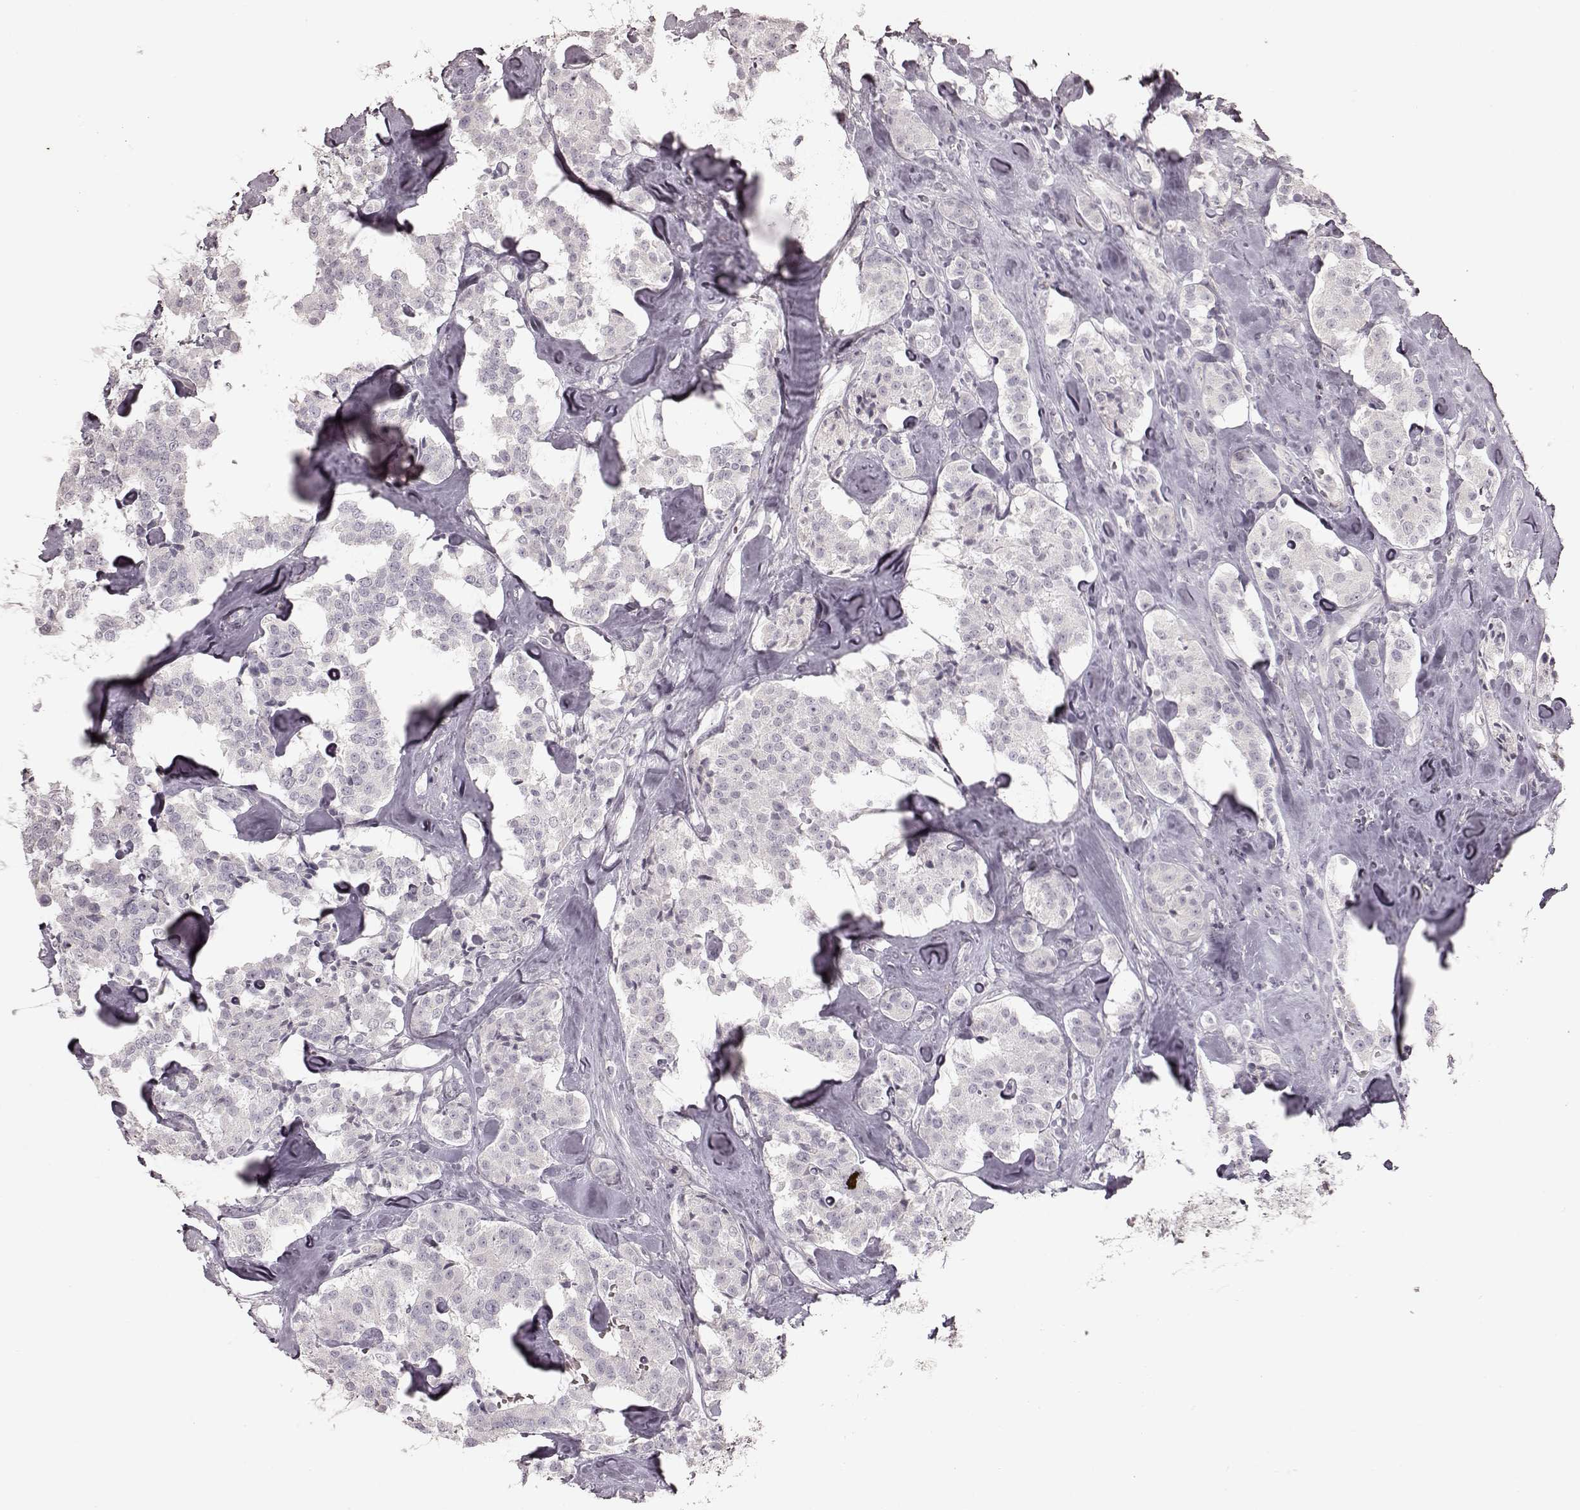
{"staining": {"intensity": "negative", "quantity": "none", "location": "none"}, "tissue": "carcinoid", "cell_type": "Tumor cells", "image_type": "cancer", "snomed": [{"axis": "morphology", "description": "Carcinoid, malignant, NOS"}, {"axis": "topography", "description": "Pancreas"}], "caption": "Human malignant carcinoid stained for a protein using IHC shows no staining in tumor cells.", "gene": "PRLHR", "patient": {"sex": "male", "age": 41}}